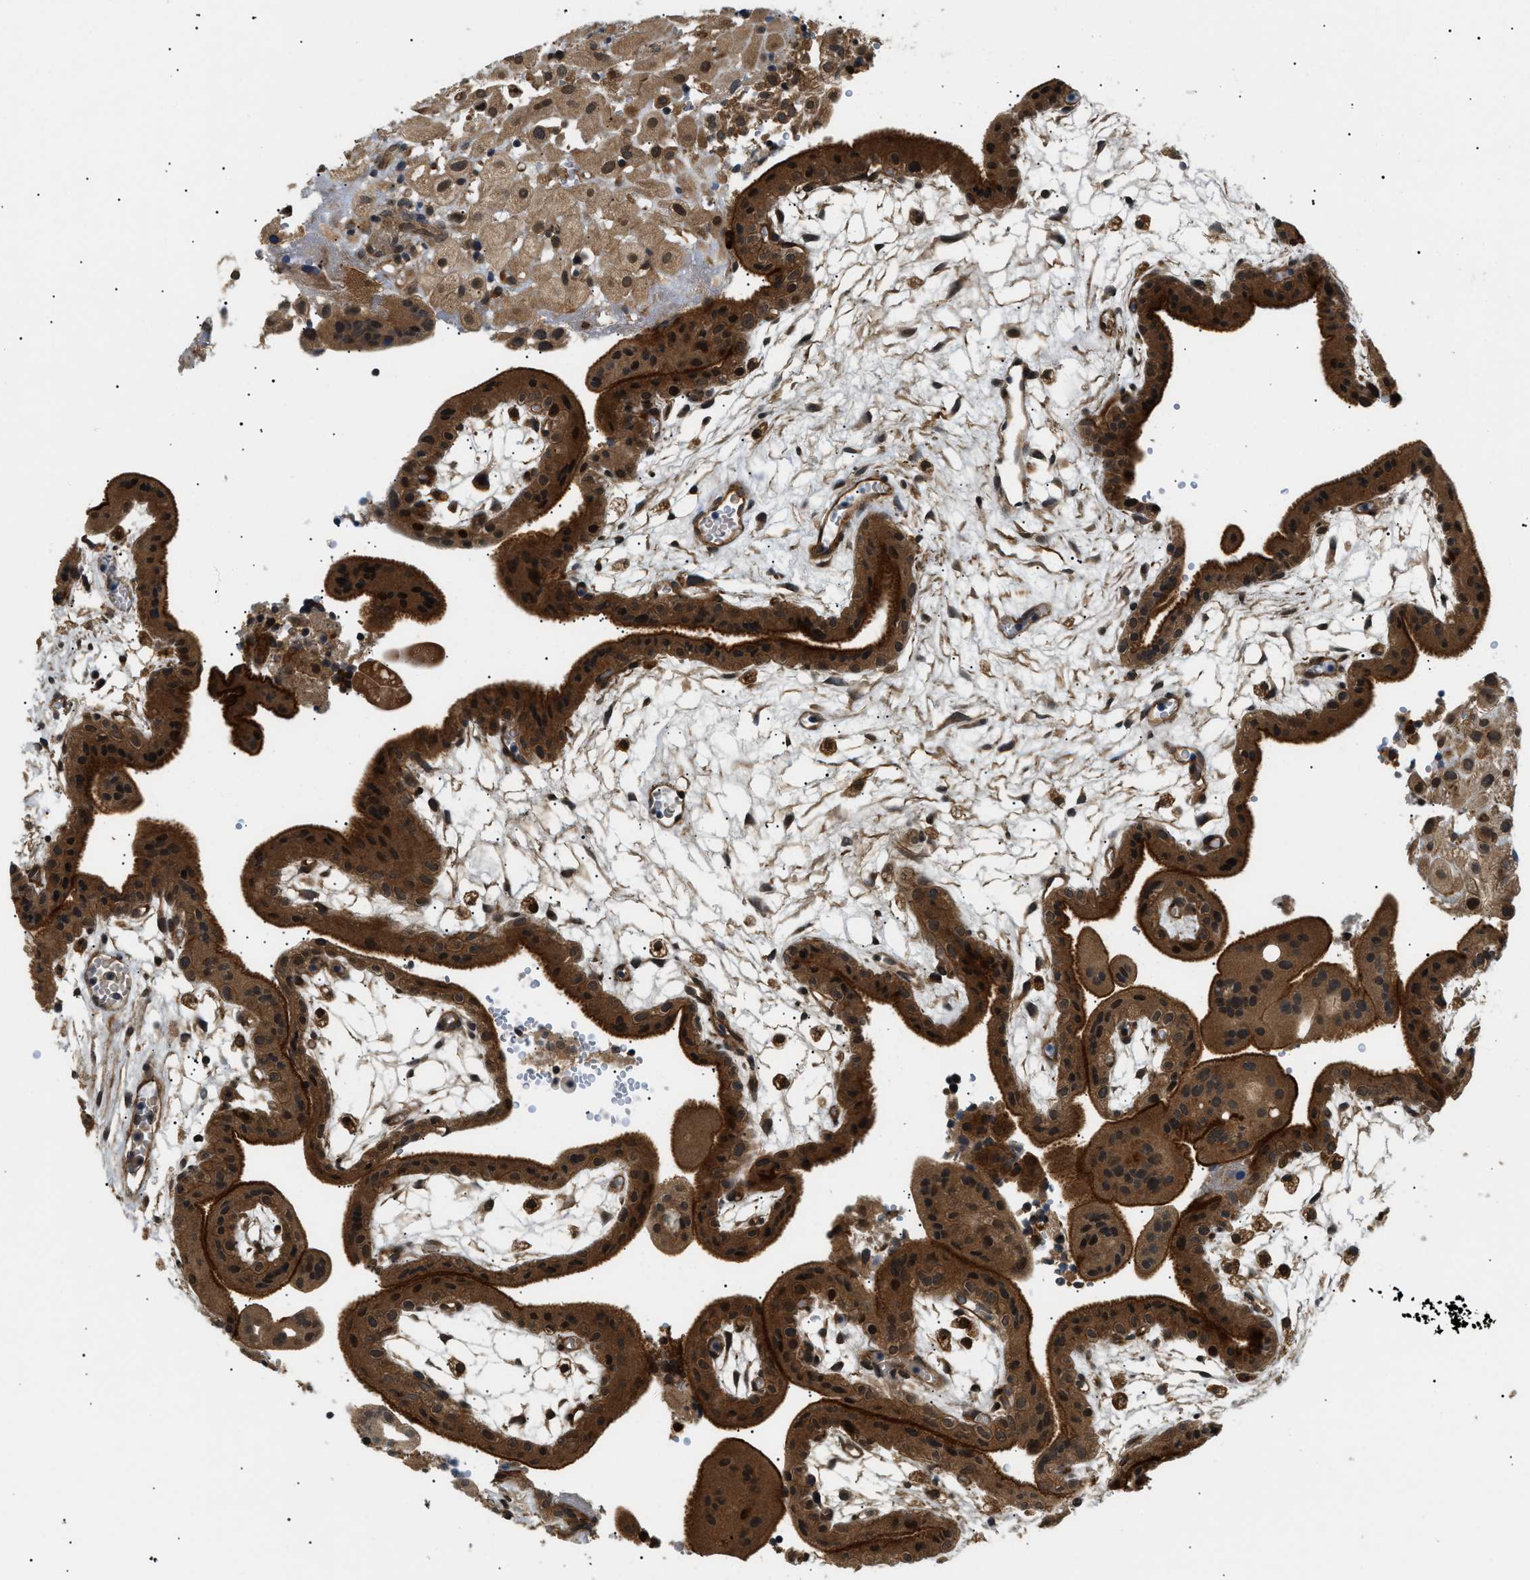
{"staining": {"intensity": "moderate", "quantity": ">75%", "location": "cytoplasmic/membranous,nuclear"}, "tissue": "placenta", "cell_type": "Decidual cells", "image_type": "normal", "snomed": [{"axis": "morphology", "description": "Normal tissue, NOS"}, {"axis": "topography", "description": "Placenta"}], "caption": "Immunohistochemistry of unremarkable human placenta demonstrates medium levels of moderate cytoplasmic/membranous,nuclear staining in approximately >75% of decidual cells. The staining was performed using DAB (3,3'-diaminobenzidine) to visualize the protein expression in brown, while the nuclei were stained in blue with hematoxylin (Magnification: 20x).", "gene": "ATP6AP1", "patient": {"sex": "female", "age": 18}}